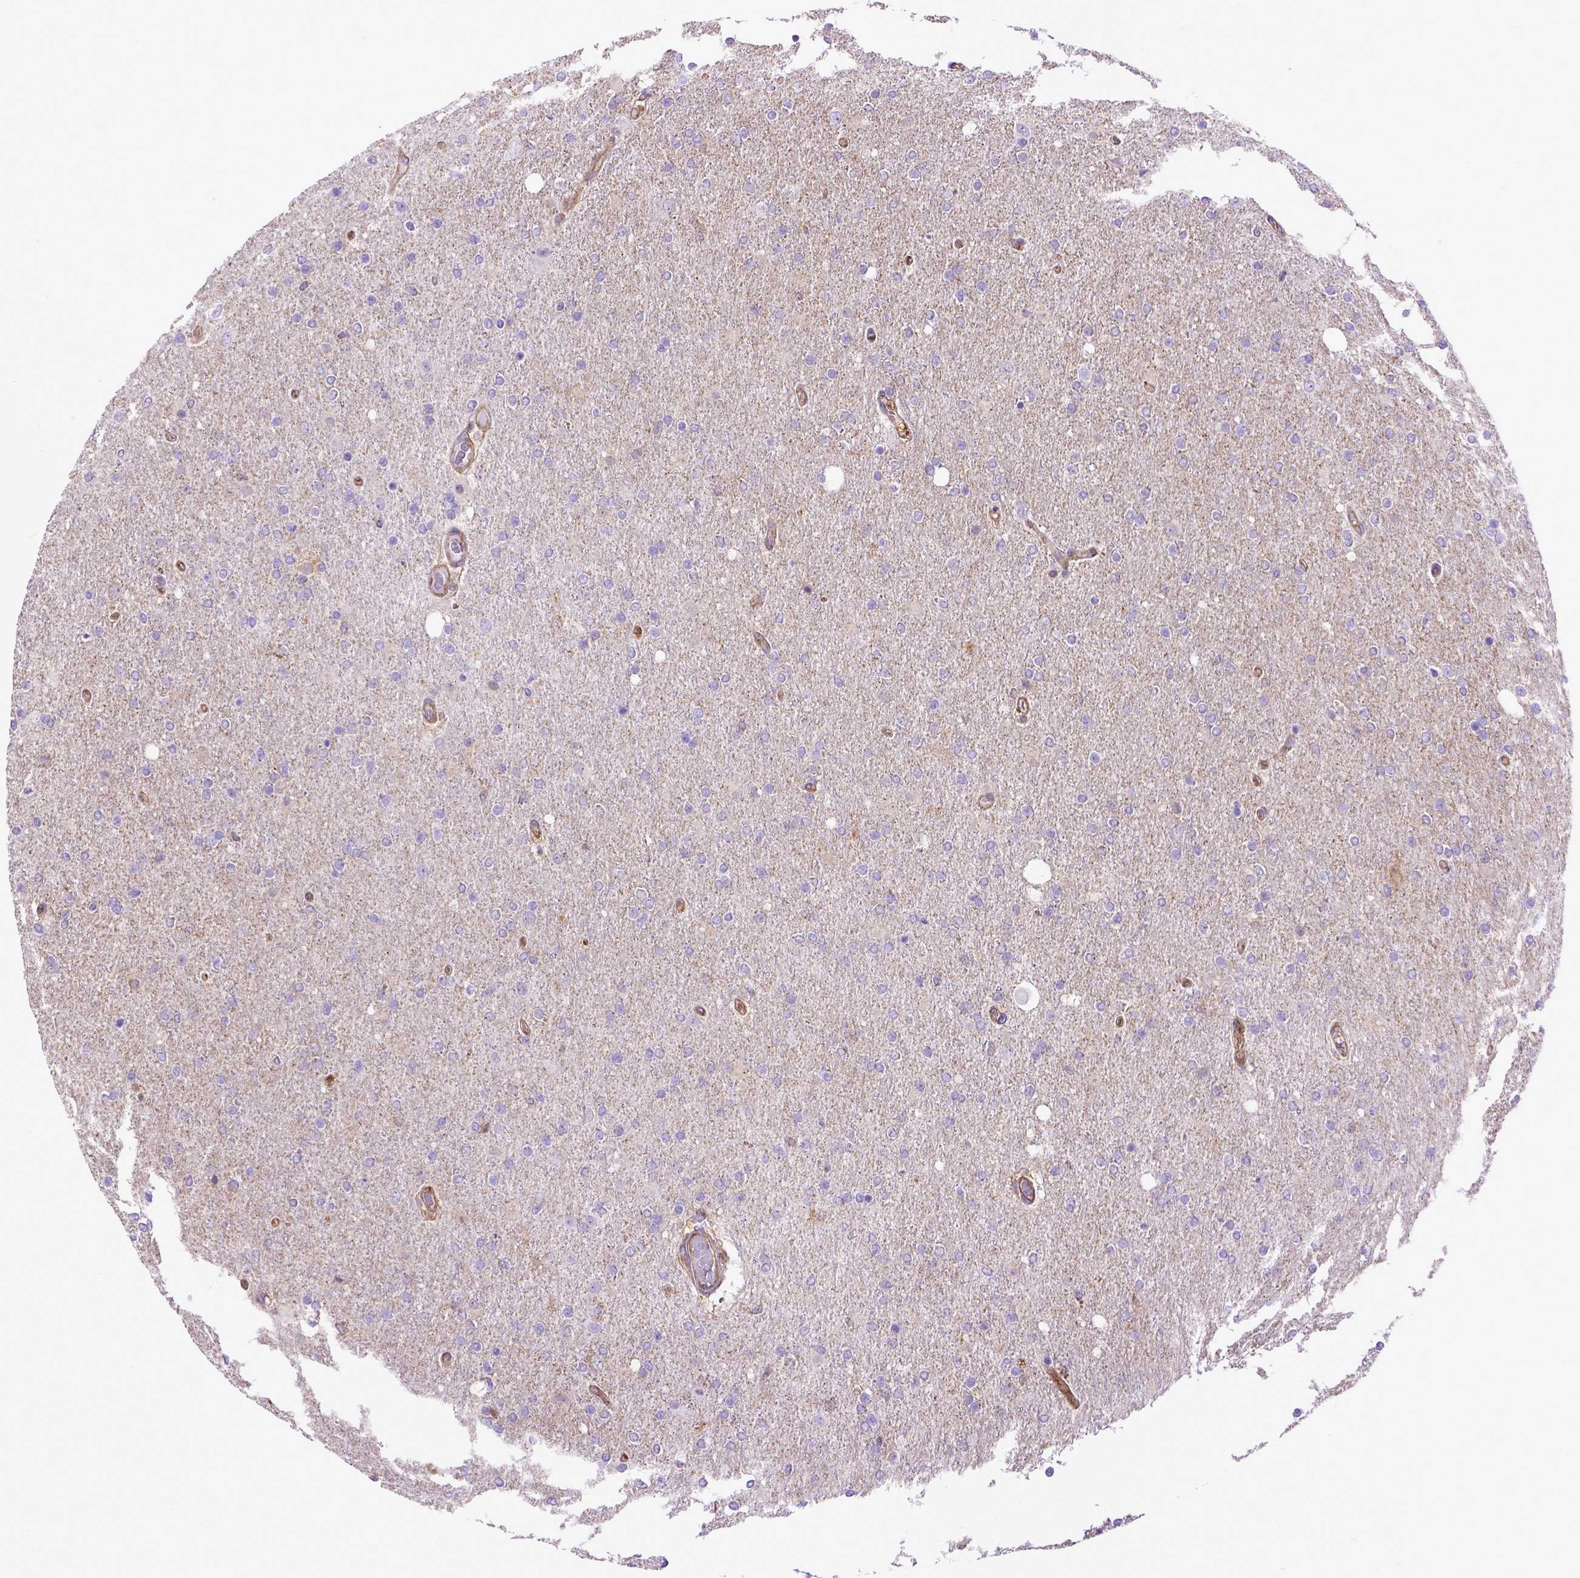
{"staining": {"intensity": "negative", "quantity": "none", "location": "none"}, "tissue": "glioma", "cell_type": "Tumor cells", "image_type": "cancer", "snomed": [{"axis": "morphology", "description": "Glioma, malignant, High grade"}, {"axis": "topography", "description": "Cerebral cortex"}], "caption": "DAB immunohistochemical staining of human glioma demonstrates no significant positivity in tumor cells.", "gene": "MVP", "patient": {"sex": "male", "age": 70}}